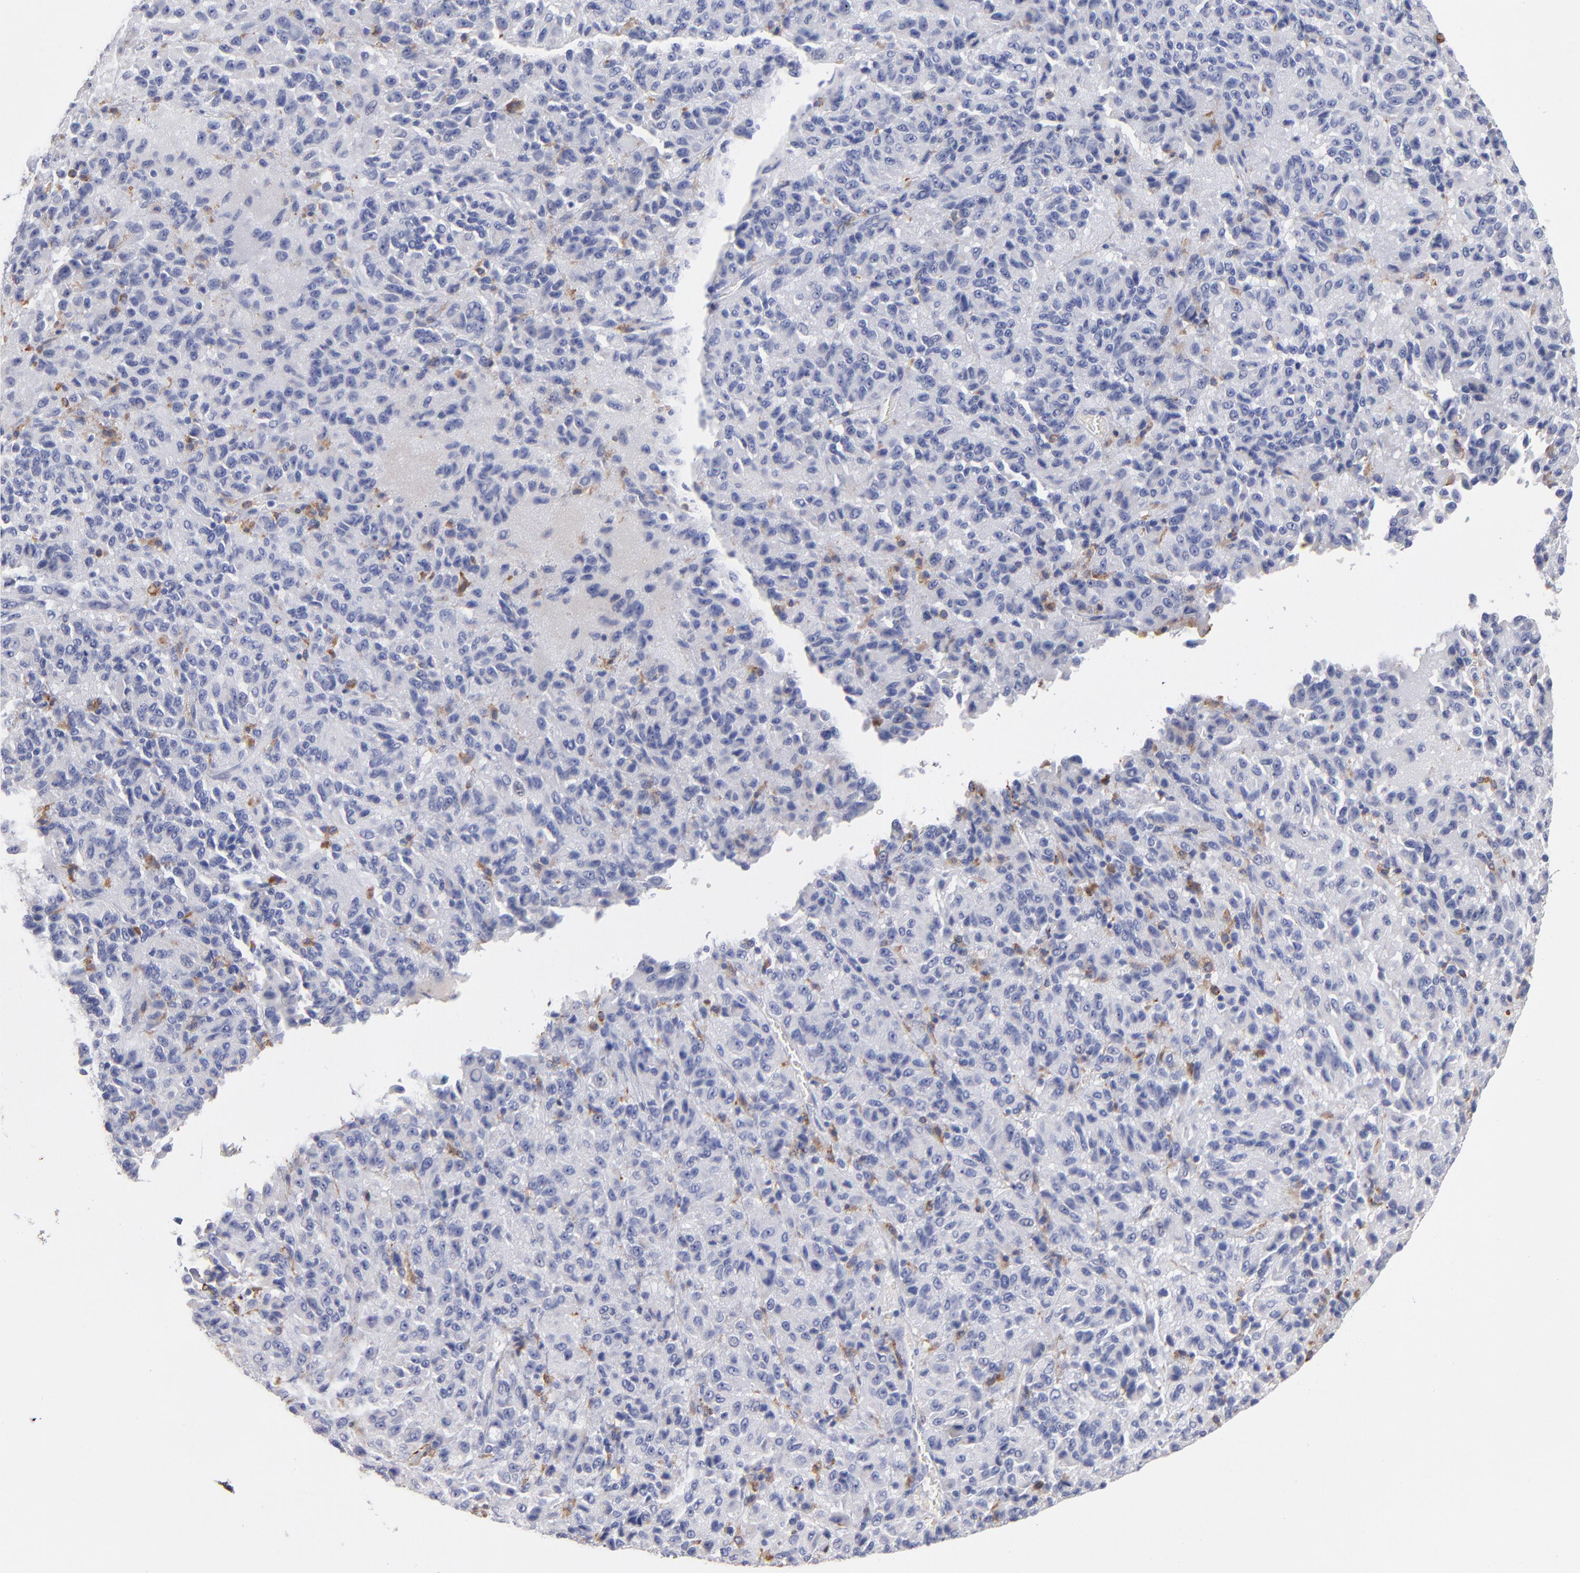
{"staining": {"intensity": "negative", "quantity": "none", "location": "none"}, "tissue": "melanoma", "cell_type": "Tumor cells", "image_type": "cancer", "snomed": [{"axis": "morphology", "description": "Malignant melanoma, Metastatic site"}, {"axis": "topography", "description": "Lung"}], "caption": "A micrograph of human malignant melanoma (metastatic site) is negative for staining in tumor cells.", "gene": "CD180", "patient": {"sex": "male", "age": 64}}